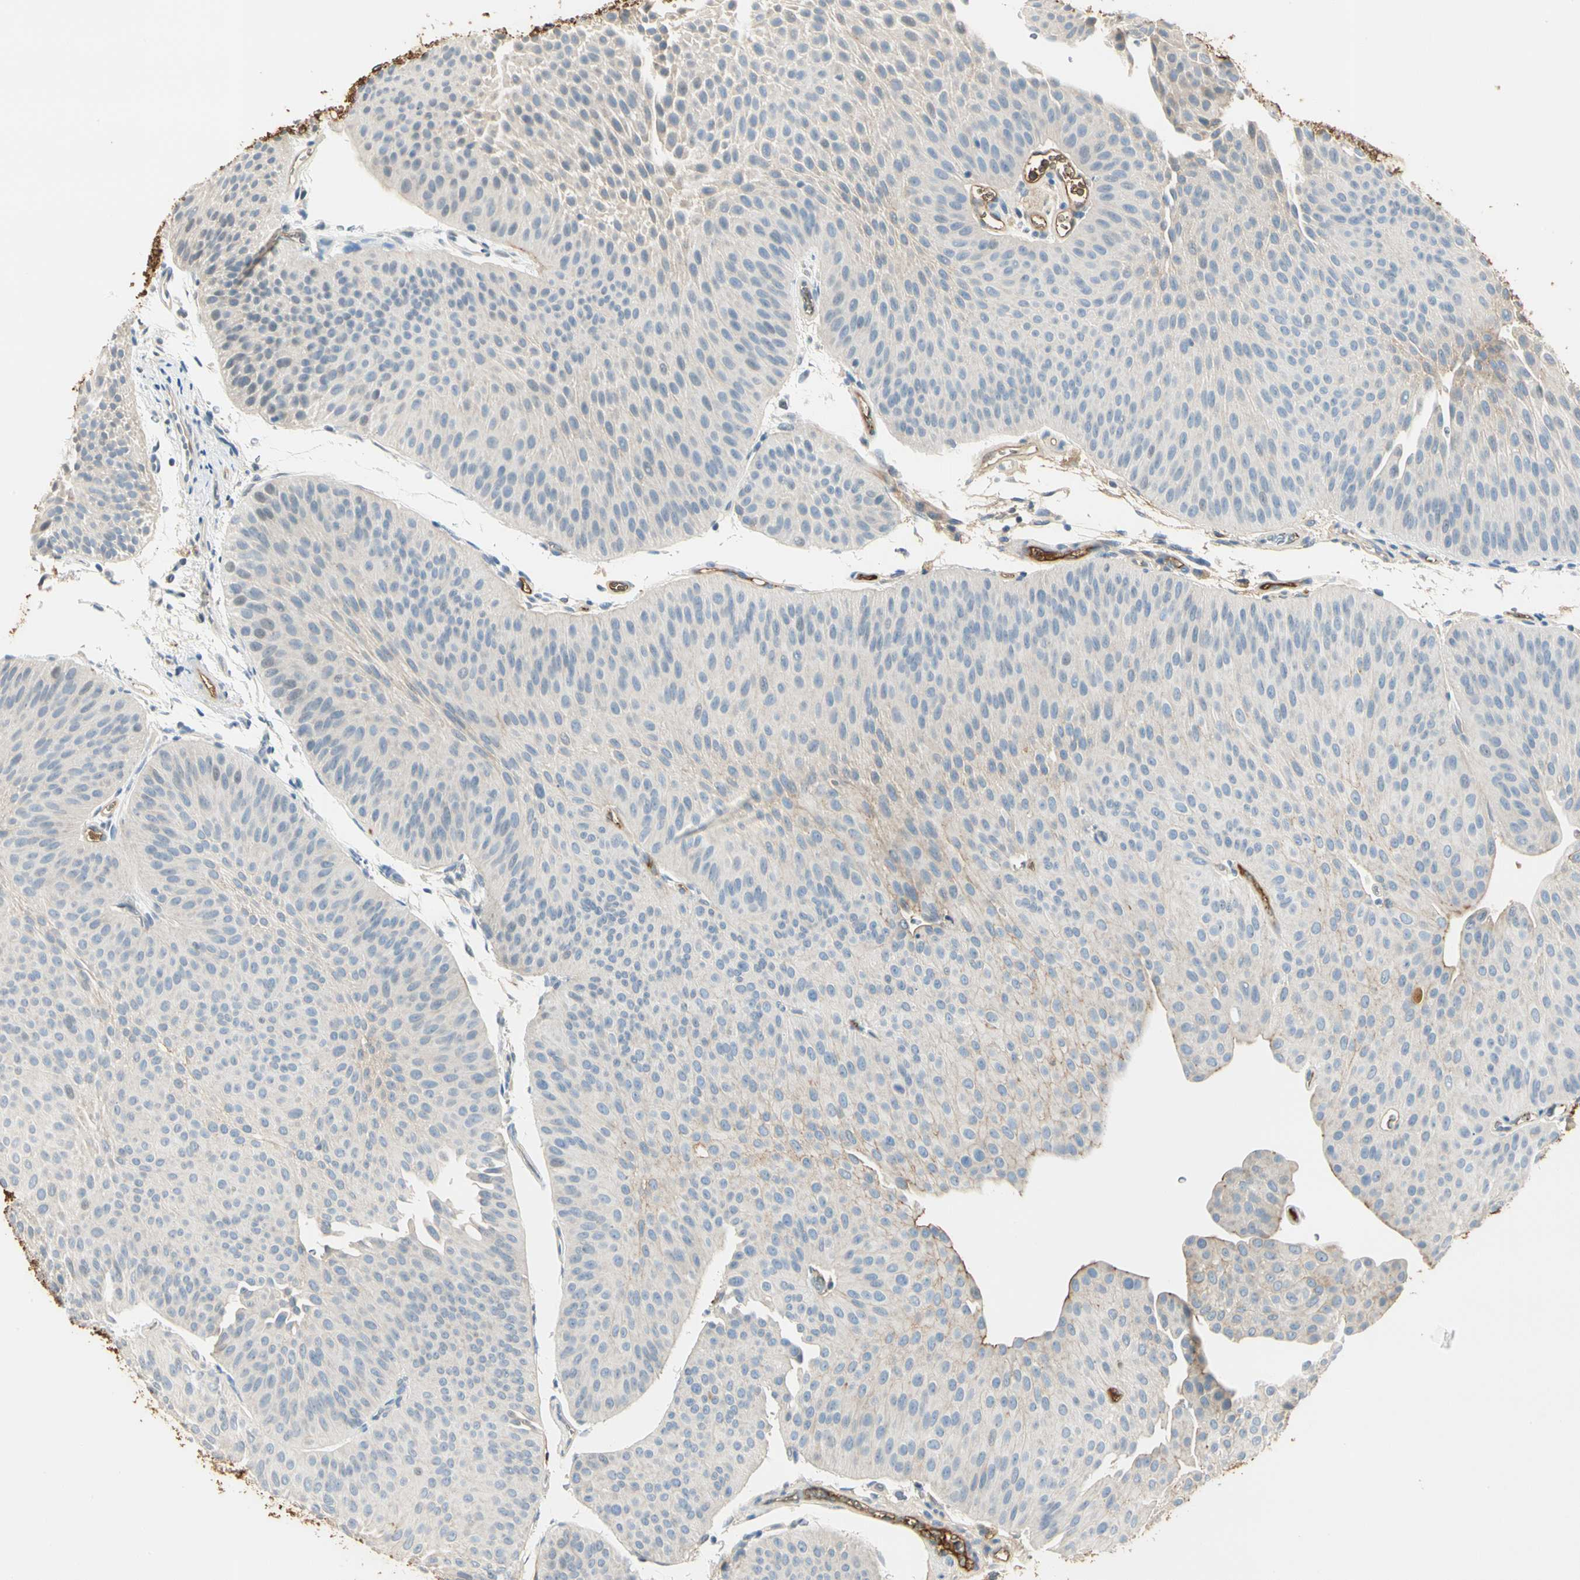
{"staining": {"intensity": "weak", "quantity": ">75%", "location": "cytoplasmic/membranous"}, "tissue": "urothelial cancer", "cell_type": "Tumor cells", "image_type": "cancer", "snomed": [{"axis": "morphology", "description": "Urothelial carcinoma, Low grade"}, {"axis": "topography", "description": "Urinary bladder"}], "caption": "Immunohistochemistry histopathology image of urothelial cancer stained for a protein (brown), which demonstrates low levels of weak cytoplasmic/membranous expression in about >75% of tumor cells.", "gene": "LAMB3", "patient": {"sex": "female", "age": 60}}